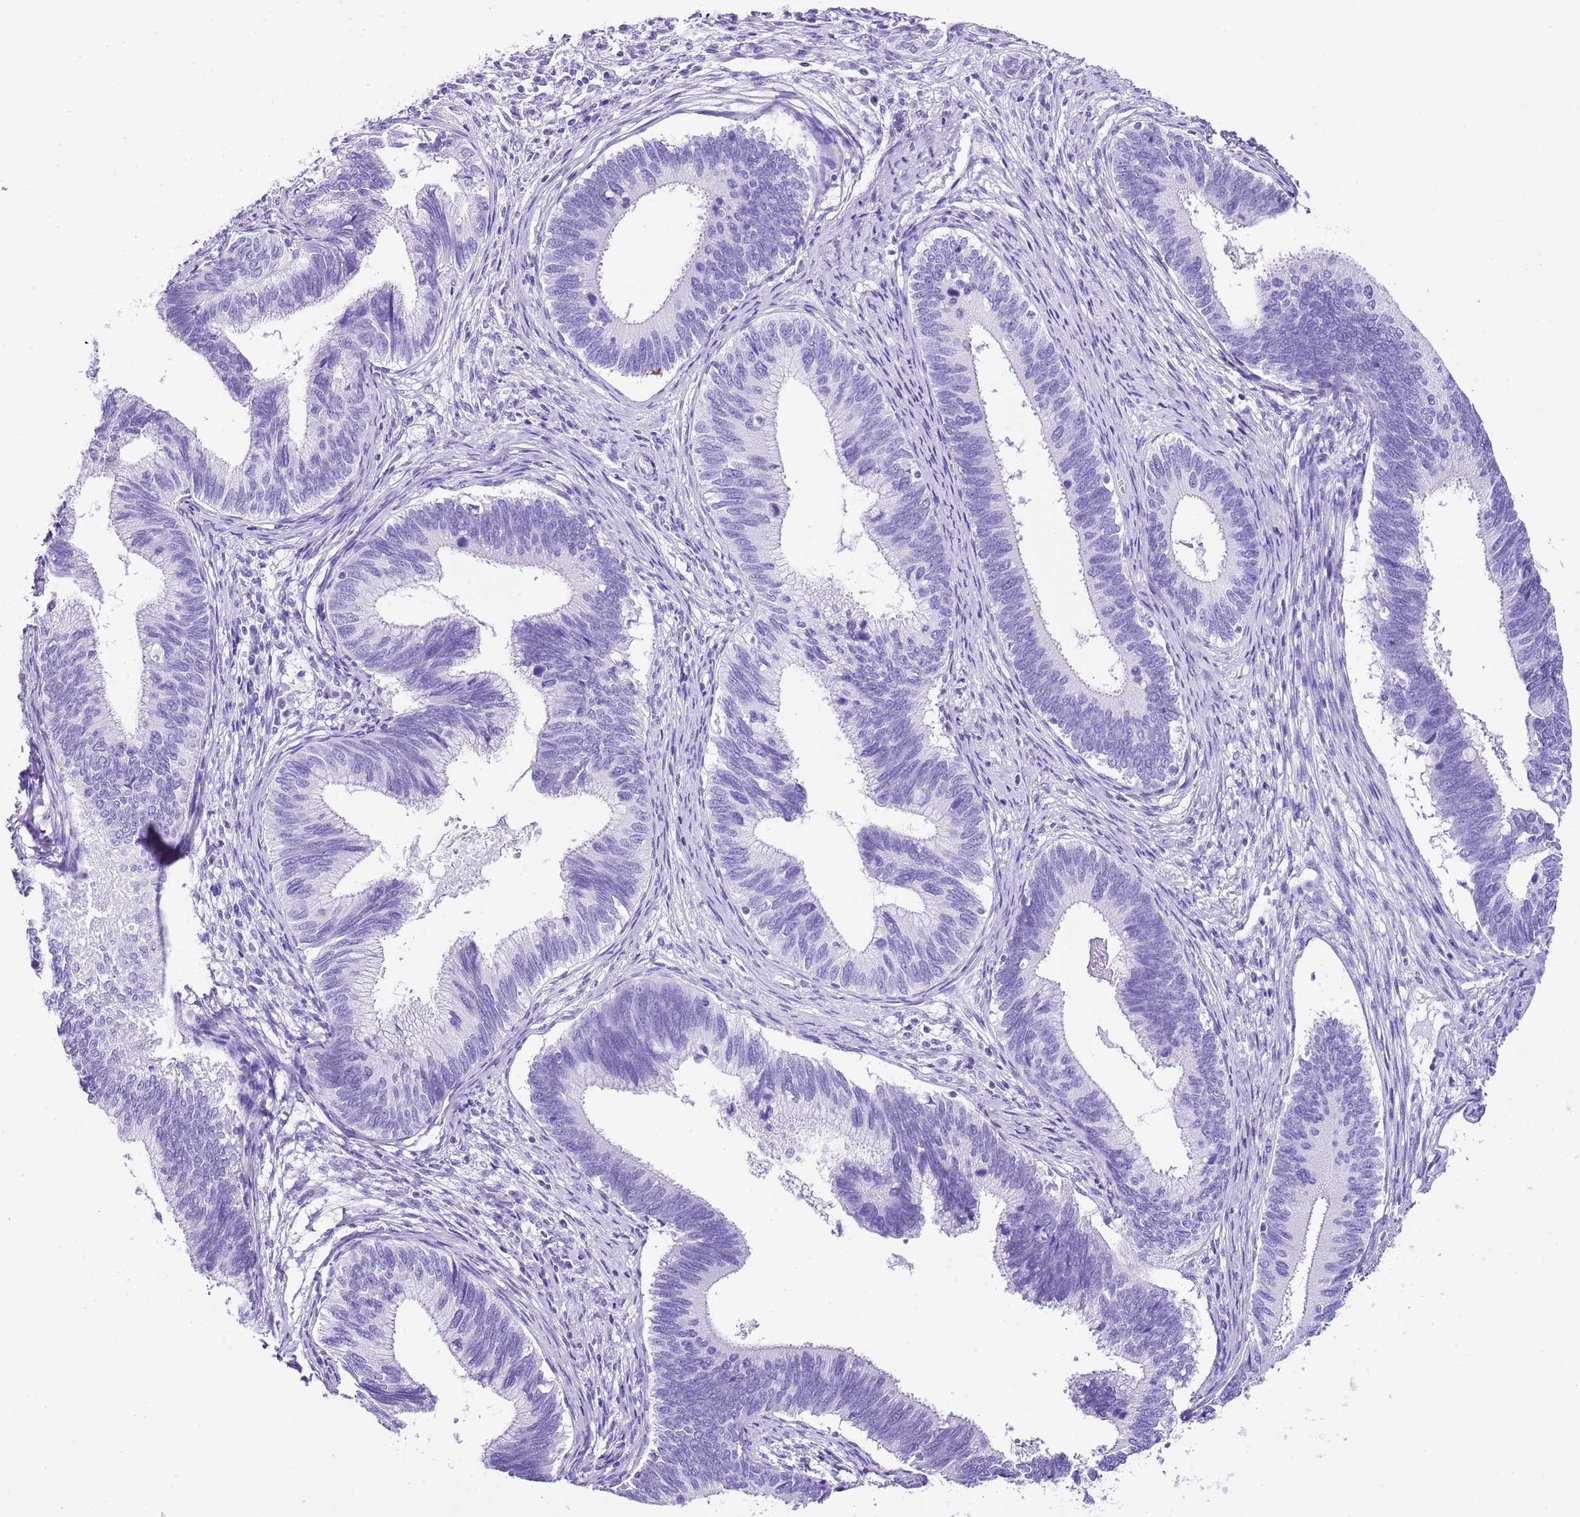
{"staining": {"intensity": "negative", "quantity": "none", "location": "none"}, "tissue": "cervical cancer", "cell_type": "Tumor cells", "image_type": "cancer", "snomed": [{"axis": "morphology", "description": "Adenocarcinoma, NOS"}, {"axis": "topography", "description": "Cervix"}], "caption": "An image of human cervical cancer (adenocarcinoma) is negative for staining in tumor cells.", "gene": "KCNC1", "patient": {"sex": "female", "age": 42}}